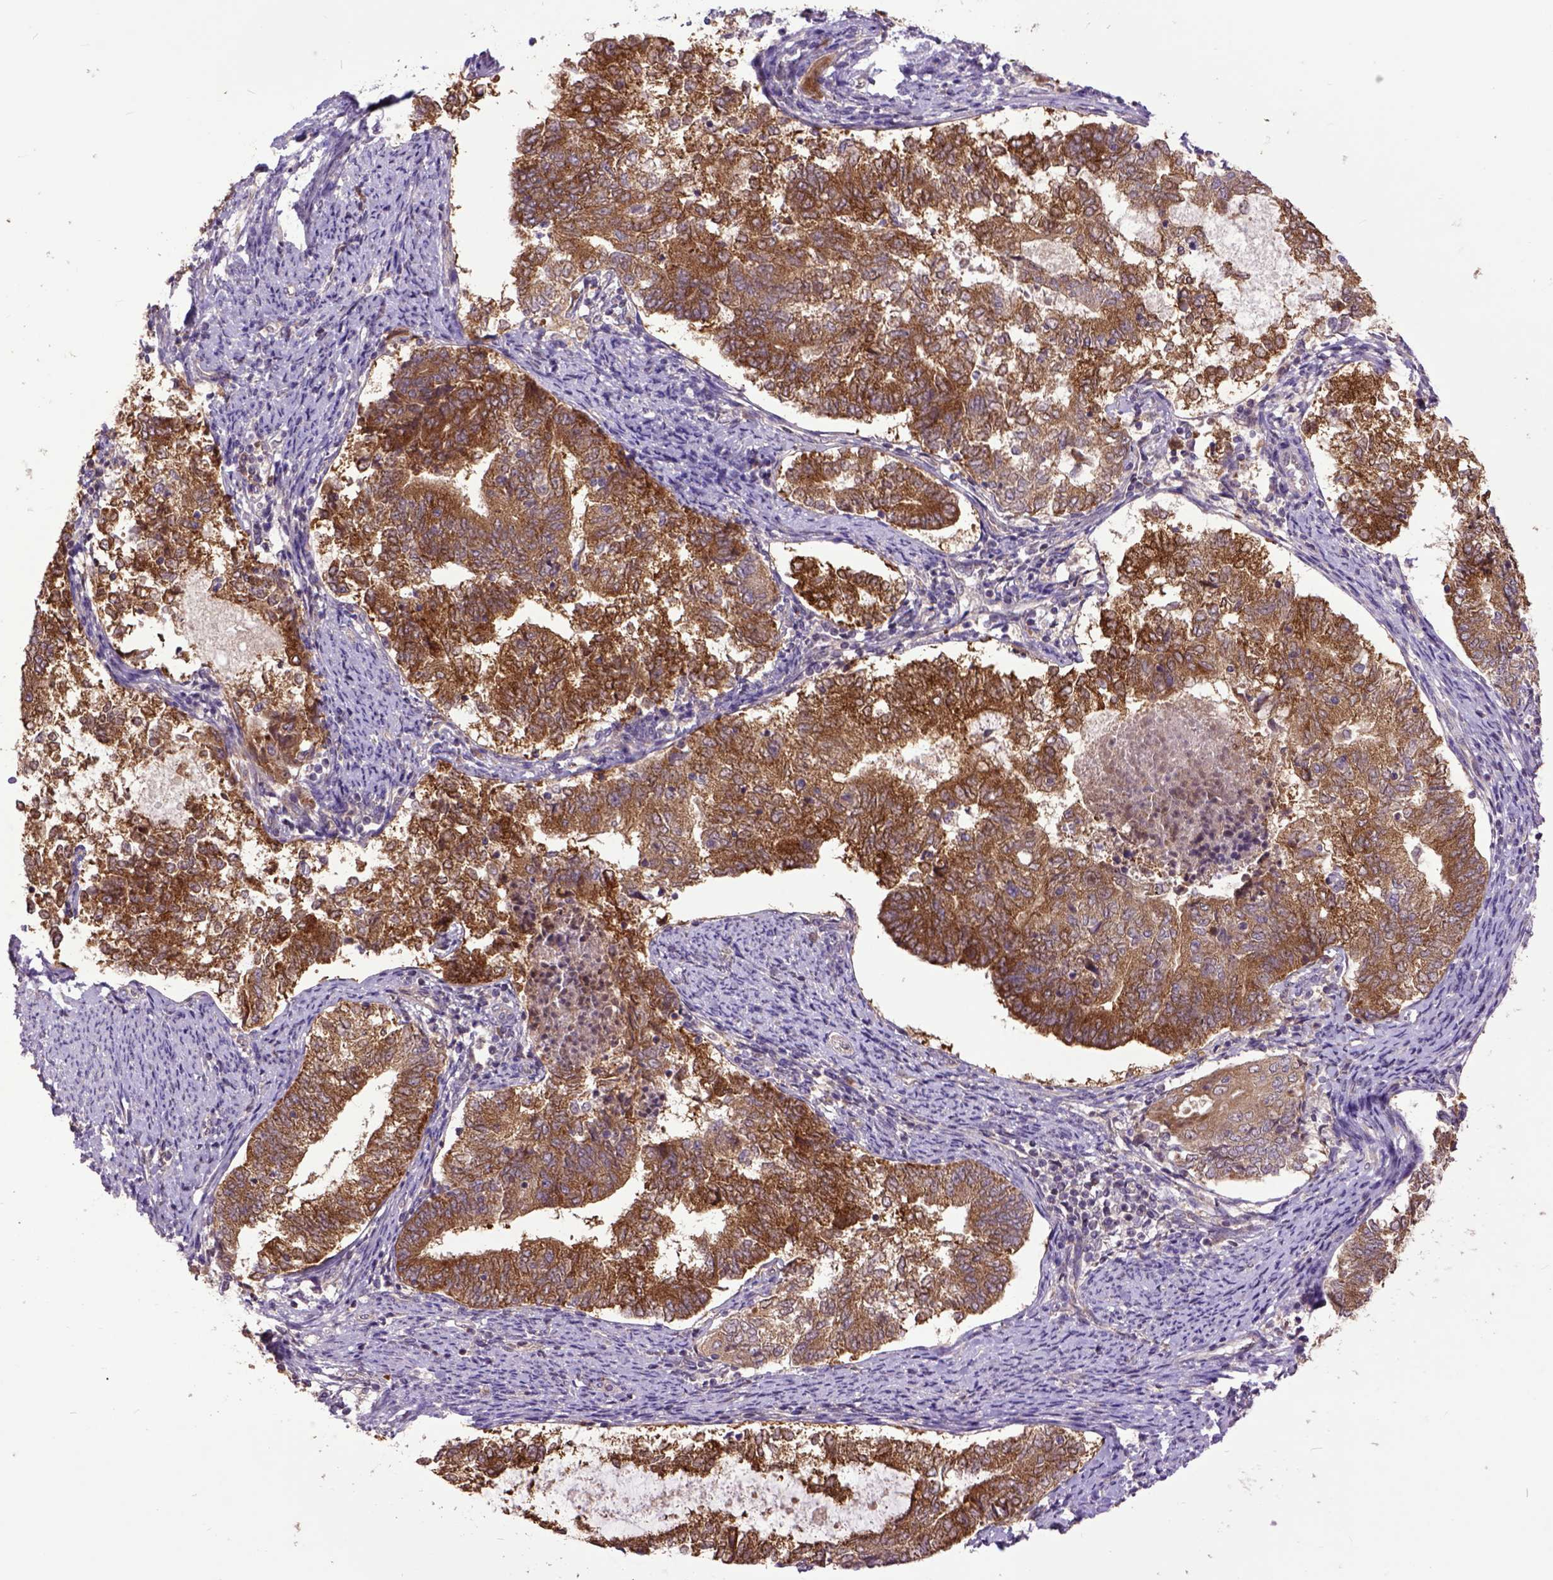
{"staining": {"intensity": "strong", "quantity": ">75%", "location": "cytoplasmic/membranous"}, "tissue": "endometrial cancer", "cell_type": "Tumor cells", "image_type": "cancer", "snomed": [{"axis": "morphology", "description": "Adenocarcinoma, NOS"}, {"axis": "topography", "description": "Endometrium"}], "caption": "This histopathology image shows endometrial cancer (adenocarcinoma) stained with immunohistochemistry (IHC) to label a protein in brown. The cytoplasmic/membranous of tumor cells show strong positivity for the protein. Nuclei are counter-stained blue.", "gene": "ARL1", "patient": {"sex": "female", "age": 65}}